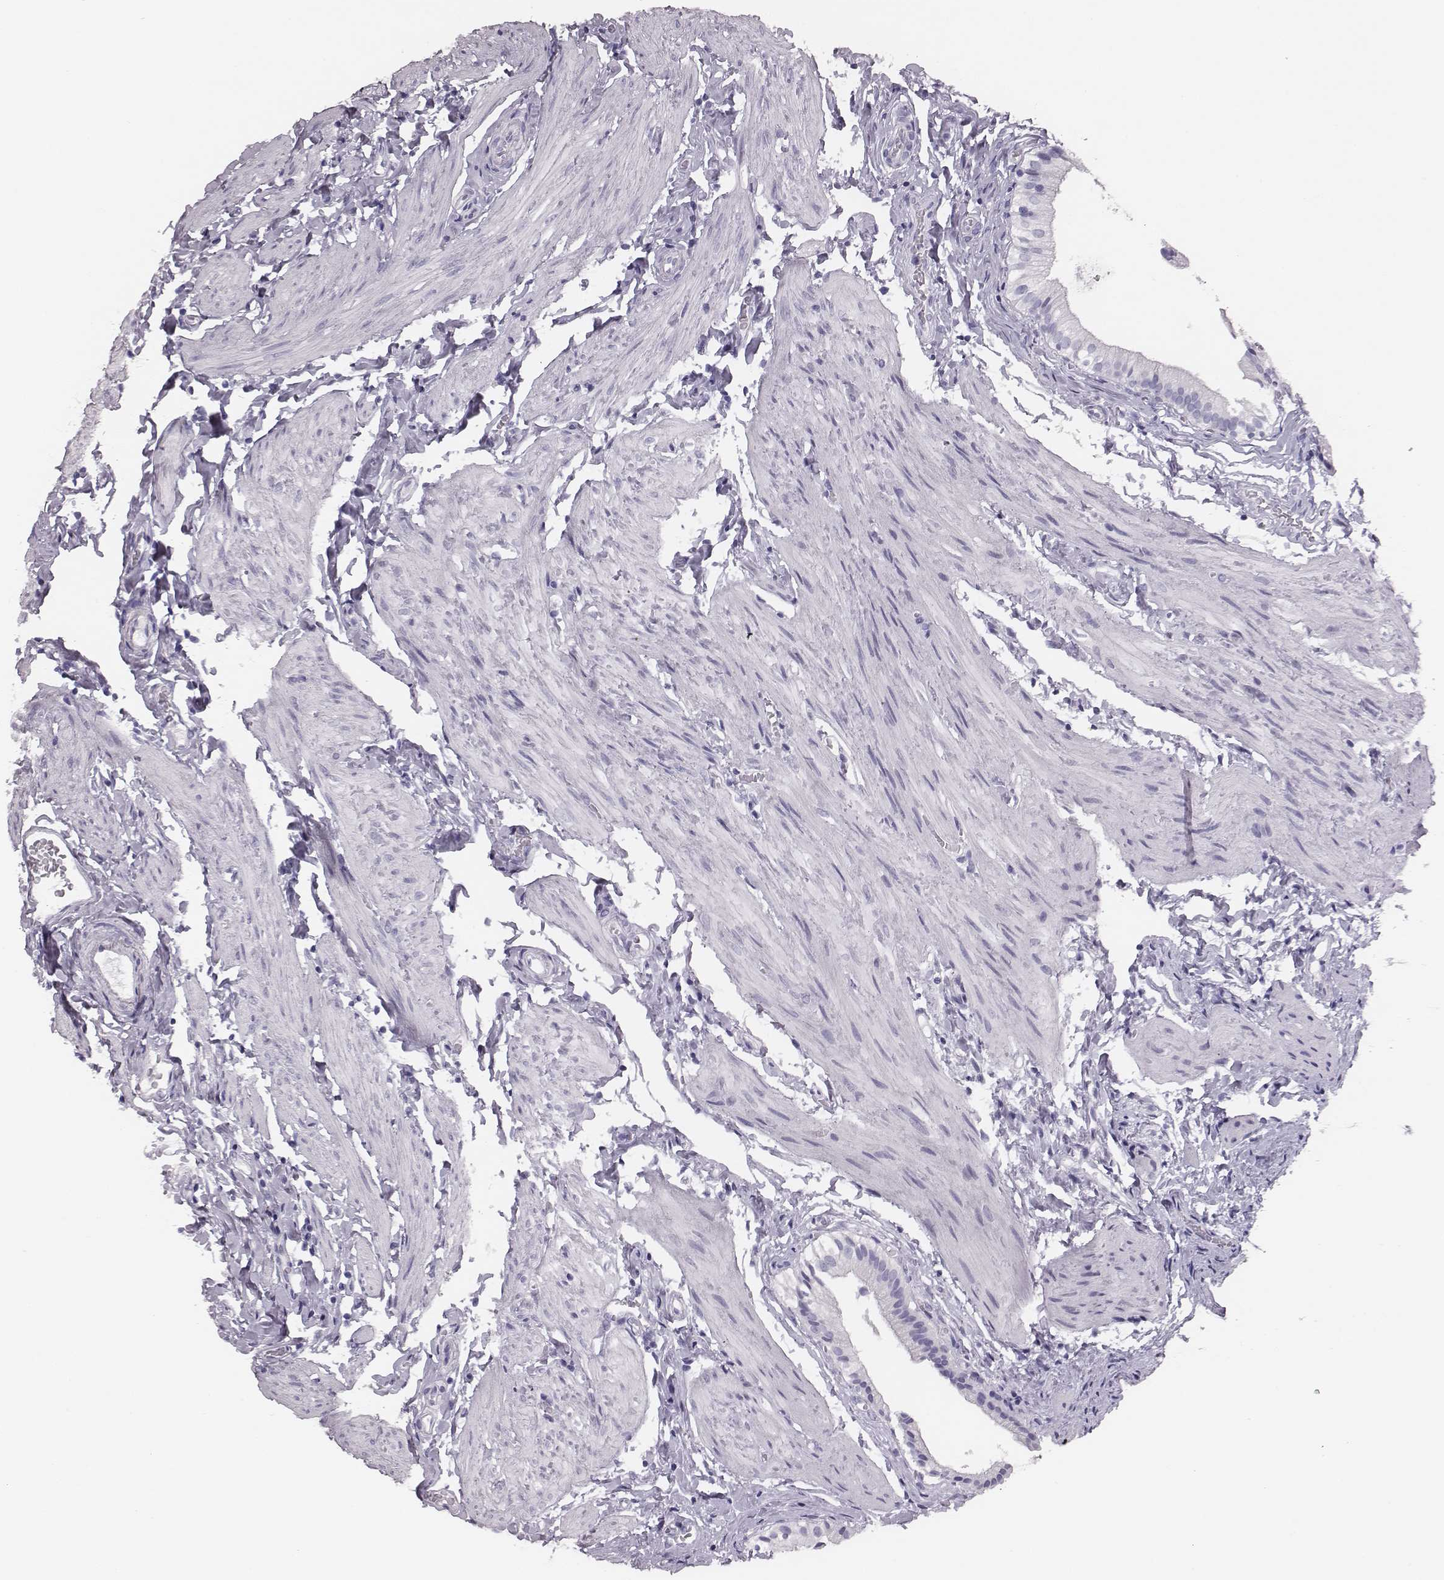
{"staining": {"intensity": "negative", "quantity": "none", "location": "none"}, "tissue": "gallbladder", "cell_type": "Glandular cells", "image_type": "normal", "snomed": [{"axis": "morphology", "description": "Normal tissue, NOS"}, {"axis": "topography", "description": "Gallbladder"}], "caption": "Immunohistochemical staining of unremarkable human gallbladder shows no significant staining in glandular cells.", "gene": "H1", "patient": {"sex": "female", "age": 47}}